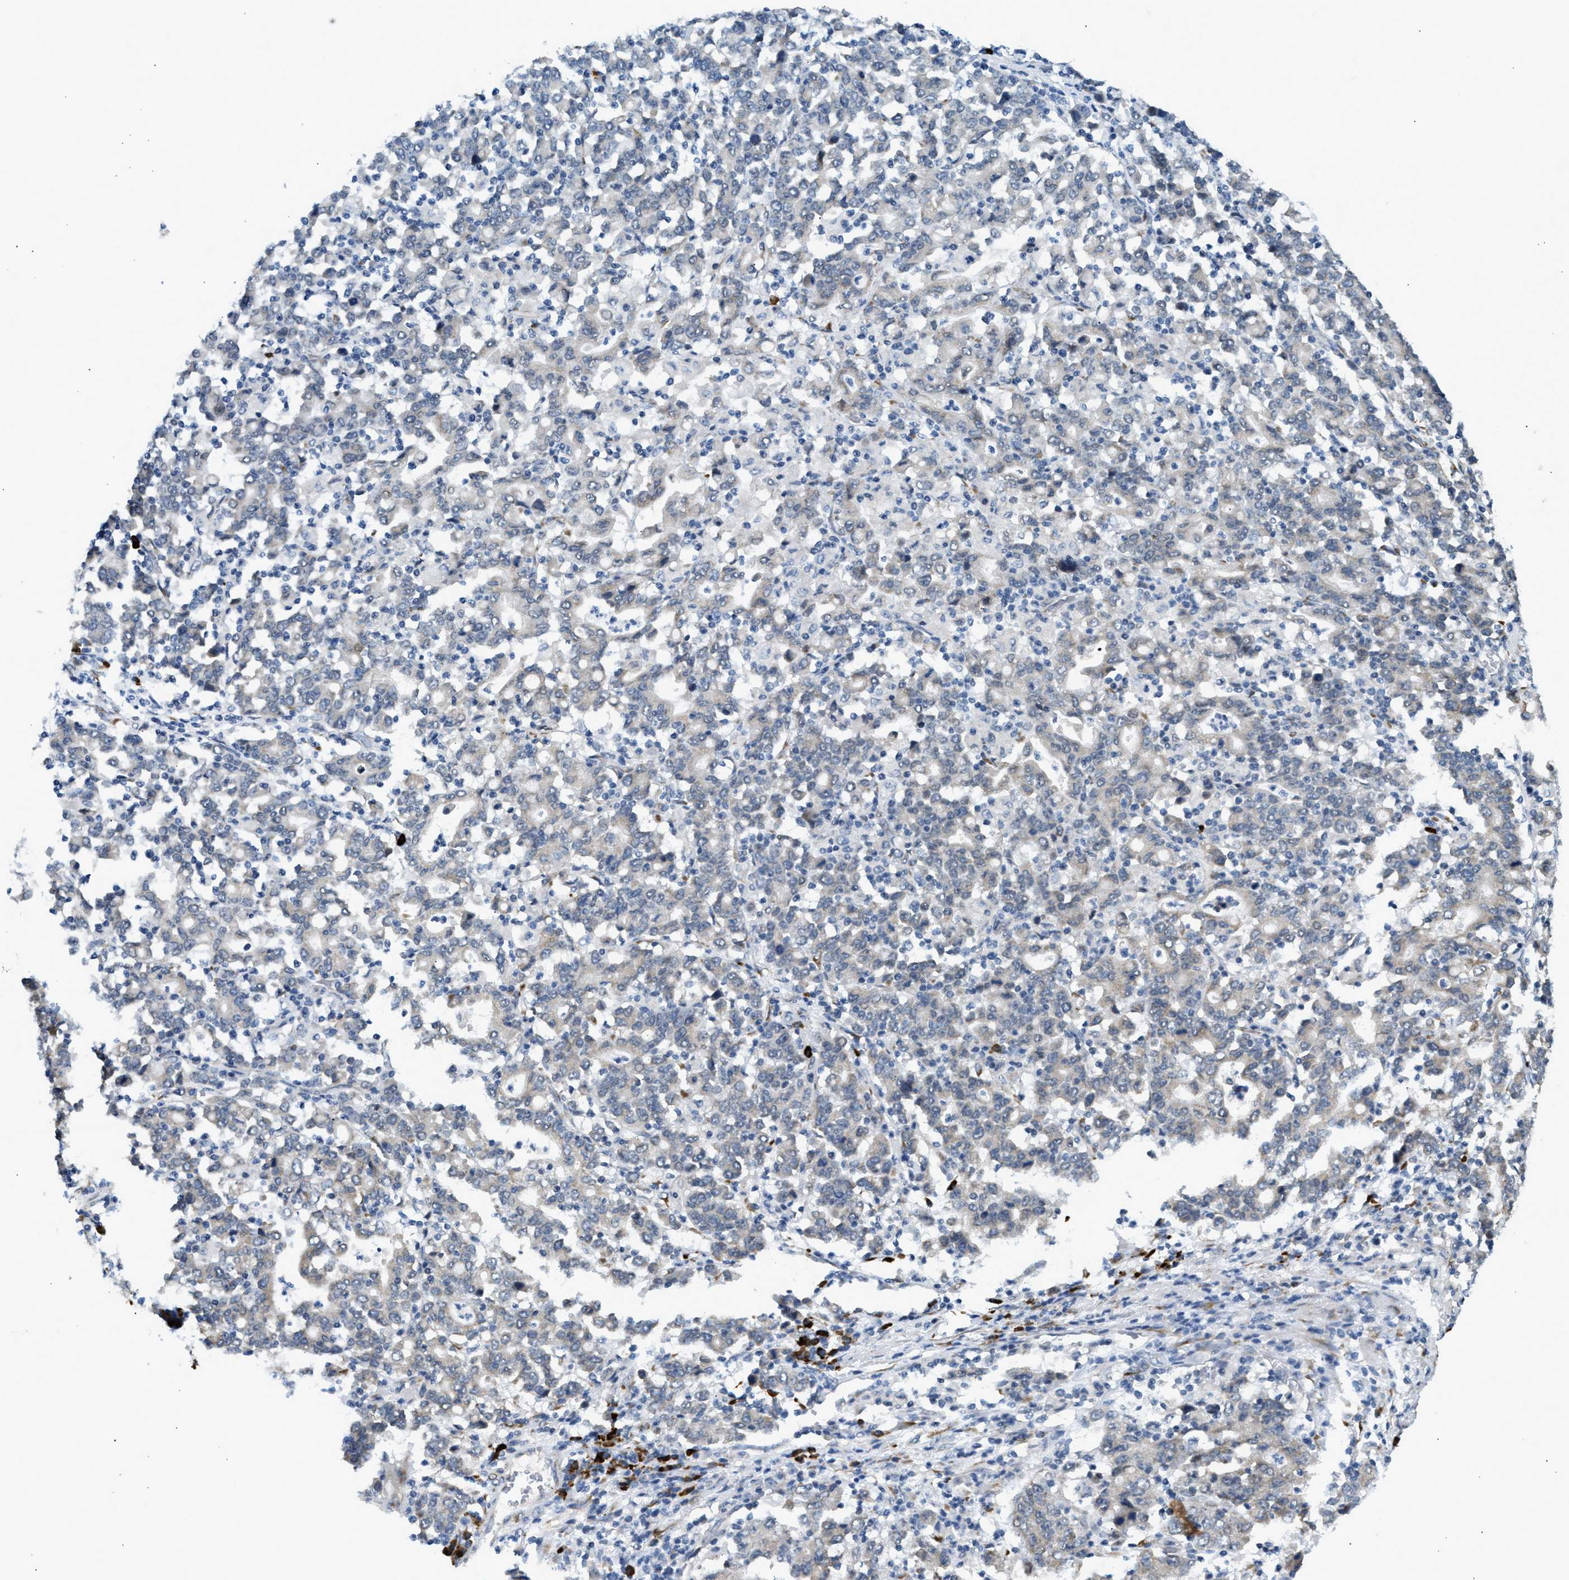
{"staining": {"intensity": "weak", "quantity": "<25%", "location": "cytoplasmic/membranous"}, "tissue": "stomach cancer", "cell_type": "Tumor cells", "image_type": "cancer", "snomed": [{"axis": "morphology", "description": "Adenocarcinoma, NOS"}, {"axis": "topography", "description": "Stomach, upper"}], "caption": "This is an immunohistochemistry (IHC) image of human stomach cancer (adenocarcinoma). There is no expression in tumor cells.", "gene": "KCNC2", "patient": {"sex": "male", "age": 69}}